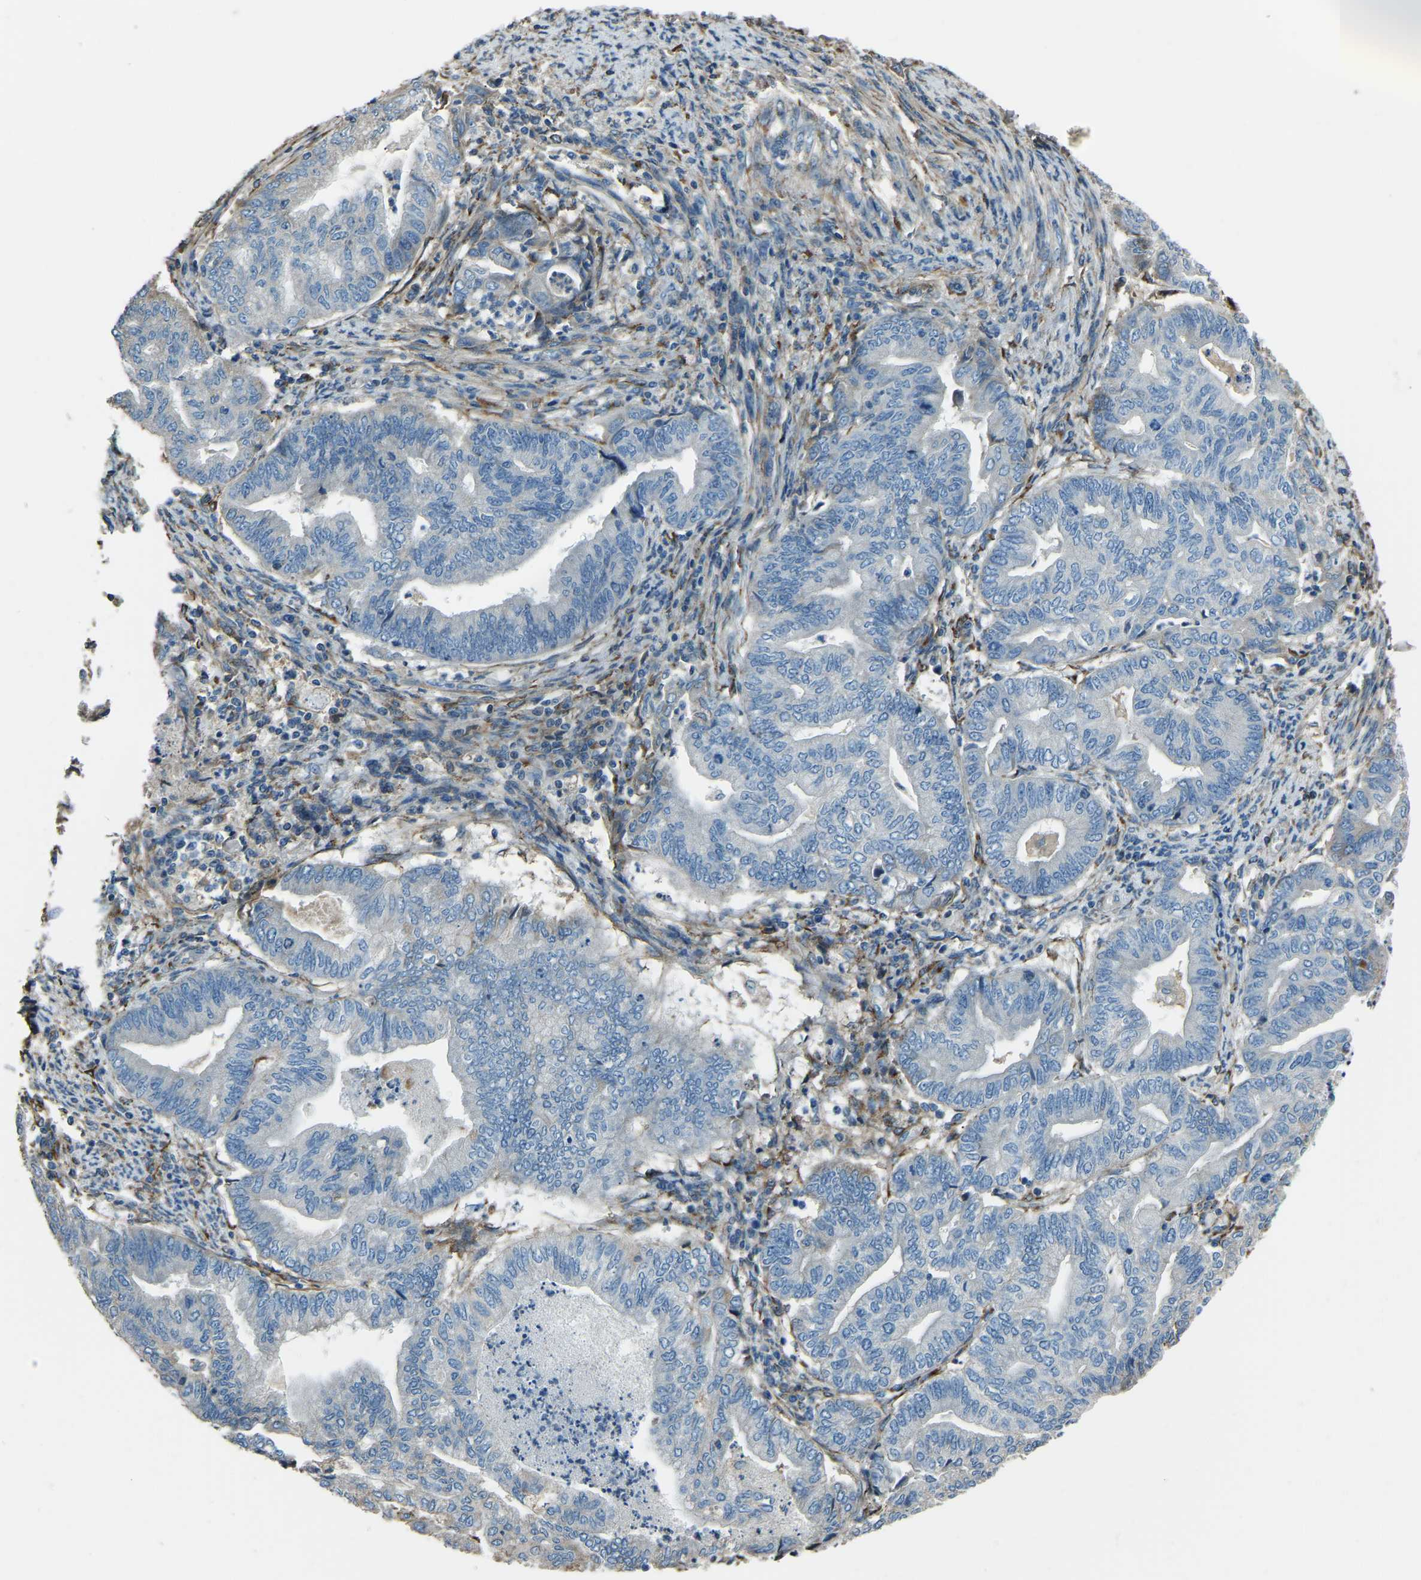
{"staining": {"intensity": "negative", "quantity": "none", "location": "none"}, "tissue": "endometrial cancer", "cell_type": "Tumor cells", "image_type": "cancer", "snomed": [{"axis": "morphology", "description": "Adenocarcinoma, NOS"}, {"axis": "topography", "description": "Endometrium"}], "caption": "Tumor cells are negative for brown protein staining in endometrial adenocarcinoma.", "gene": "COL3A1", "patient": {"sex": "female", "age": 79}}